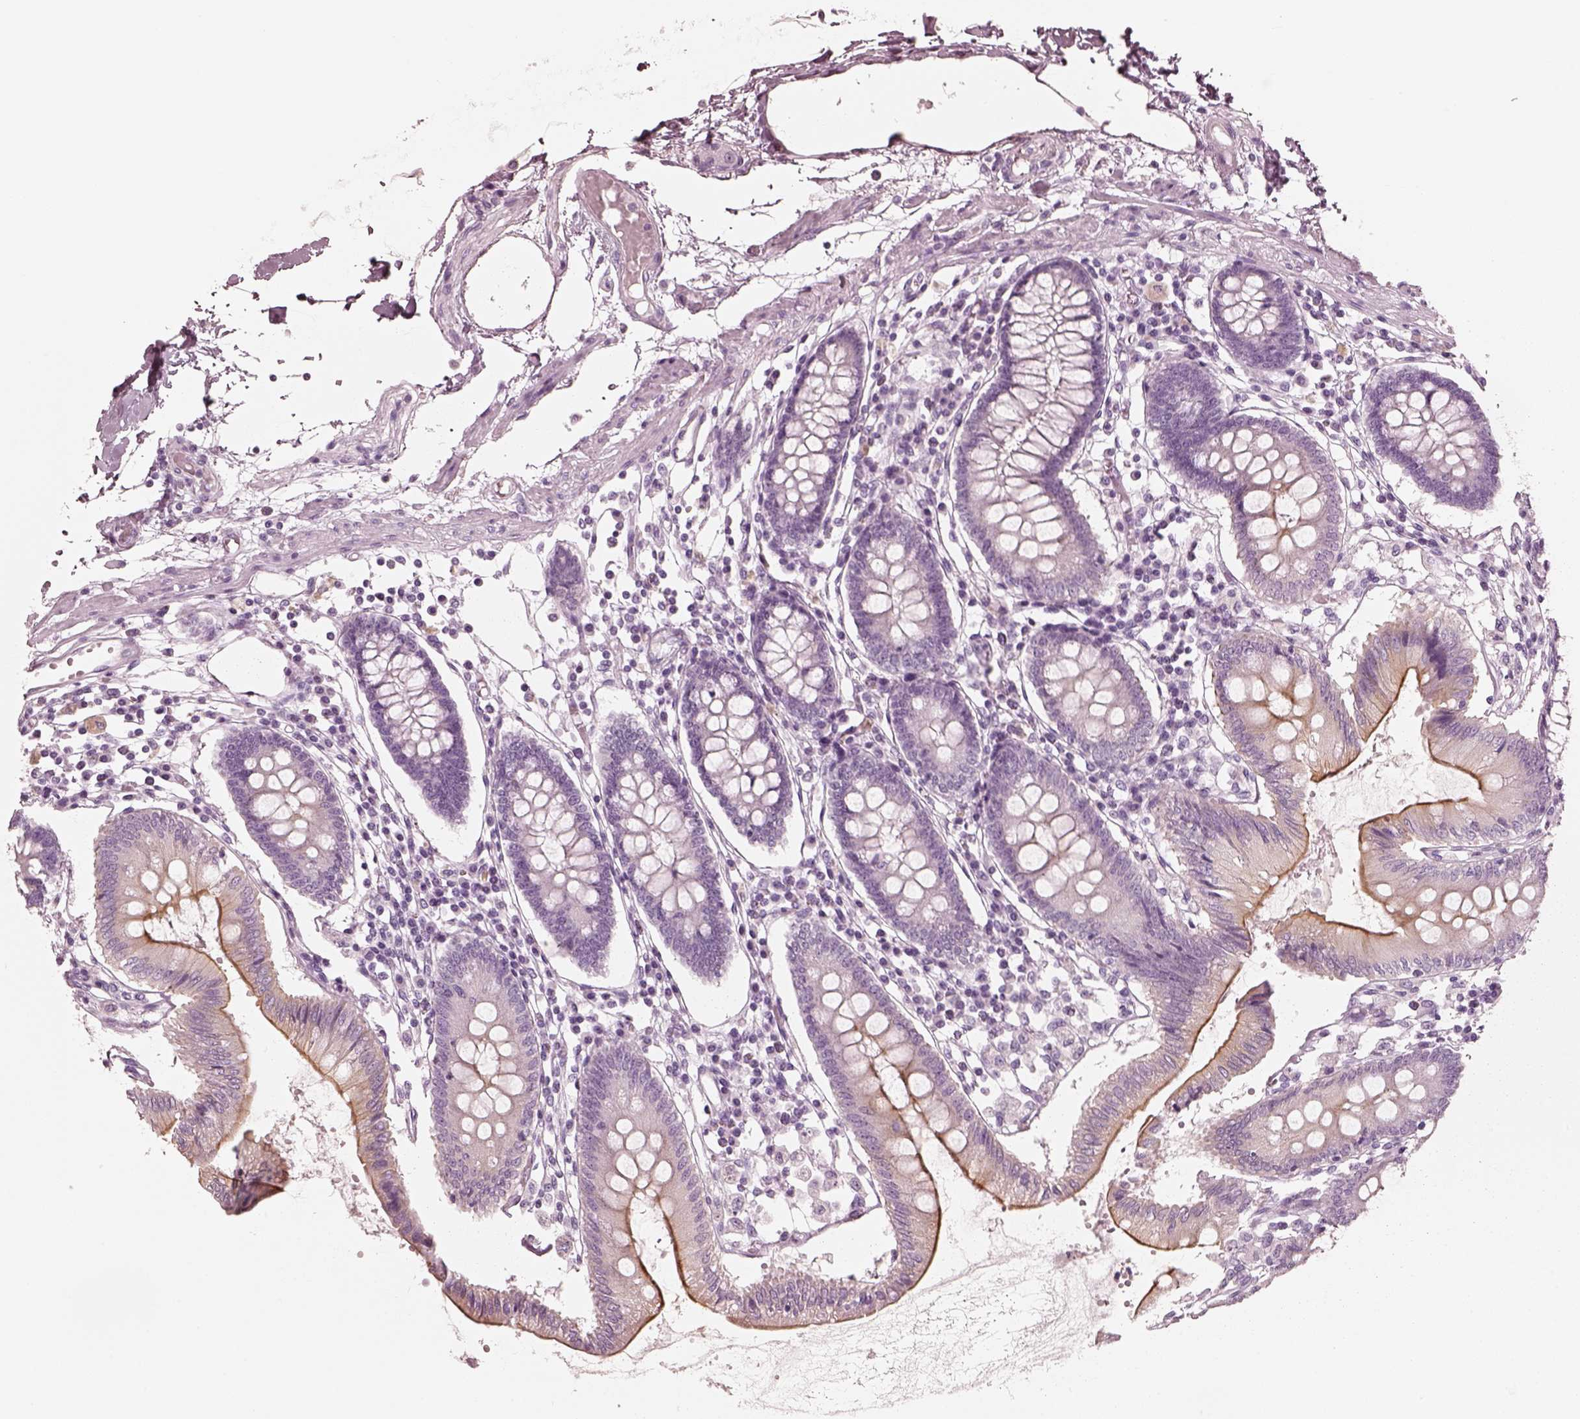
{"staining": {"intensity": "negative", "quantity": "none", "location": "none"}, "tissue": "colon", "cell_type": "Endothelial cells", "image_type": "normal", "snomed": [{"axis": "morphology", "description": "Normal tissue, NOS"}, {"axis": "topography", "description": "Colon"}], "caption": "Immunohistochemistry (IHC) of unremarkable human colon reveals no positivity in endothelial cells. (Brightfield microscopy of DAB immunohistochemistry (IHC) at high magnification).", "gene": "PON3", "patient": {"sex": "male", "age": 83}}